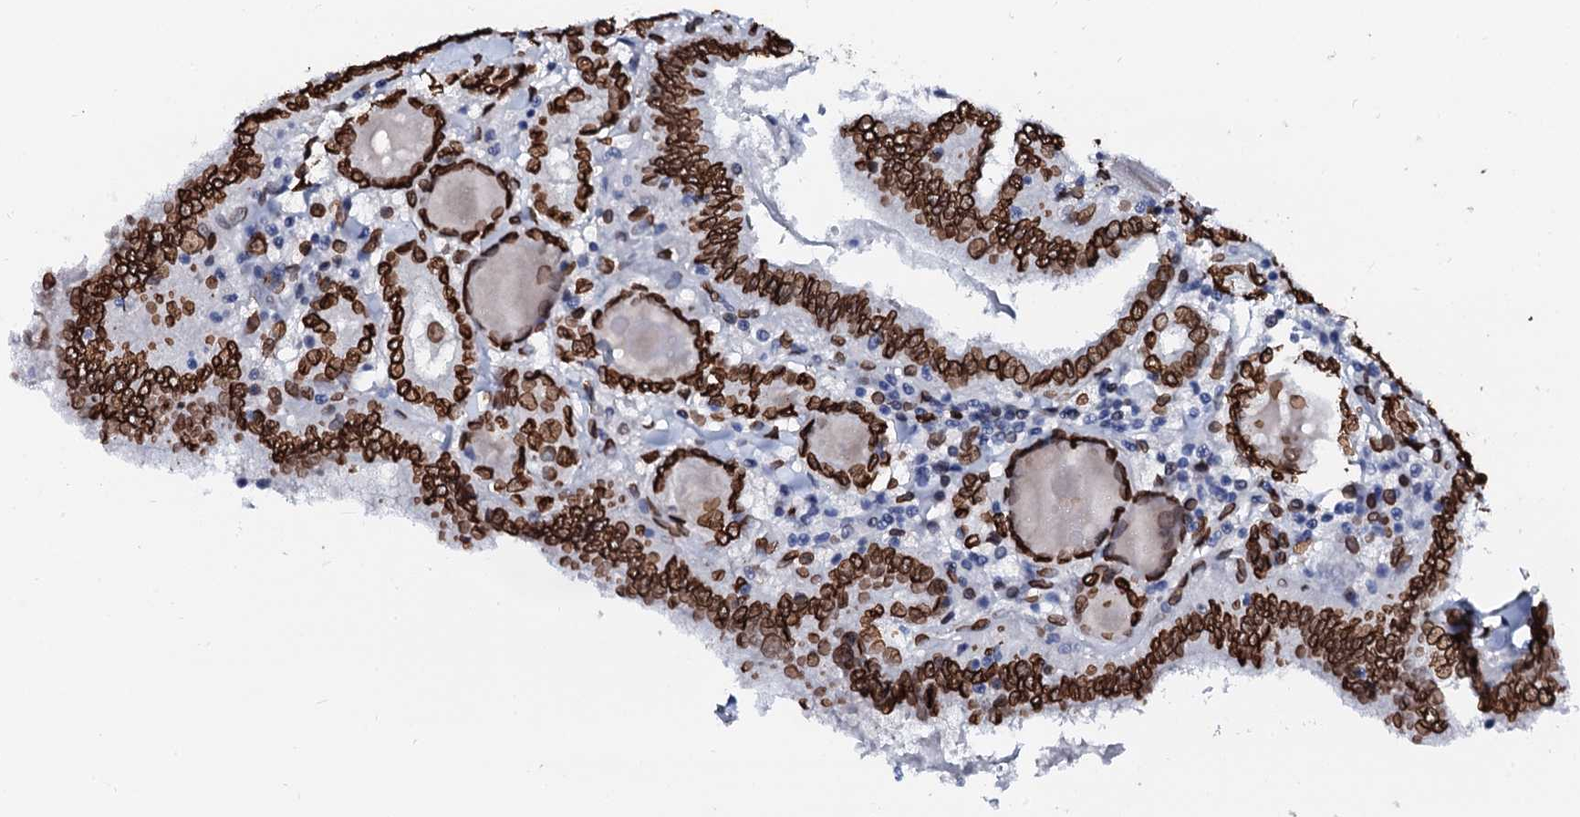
{"staining": {"intensity": "strong", "quantity": ">75%", "location": "nuclear"}, "tissue": "thyroid cancer", "cell_type": "Tumor cells", "image_type": "cancer", "snomed": [{"axis": "morphology", "description": "Papillary adenocarcinoma, NOS"}, {"axis": "topography", "description": "Thyroid gland"}], "caption": "Protein expression analysis of human thyroid papillary adenocarcinoma reveals strong nuclear expression in approximately >75% of tumor cells. Nuclei are stained in blue.", "gene": "KATNAL2", "patient": {"sex": "female", "age": 72}}